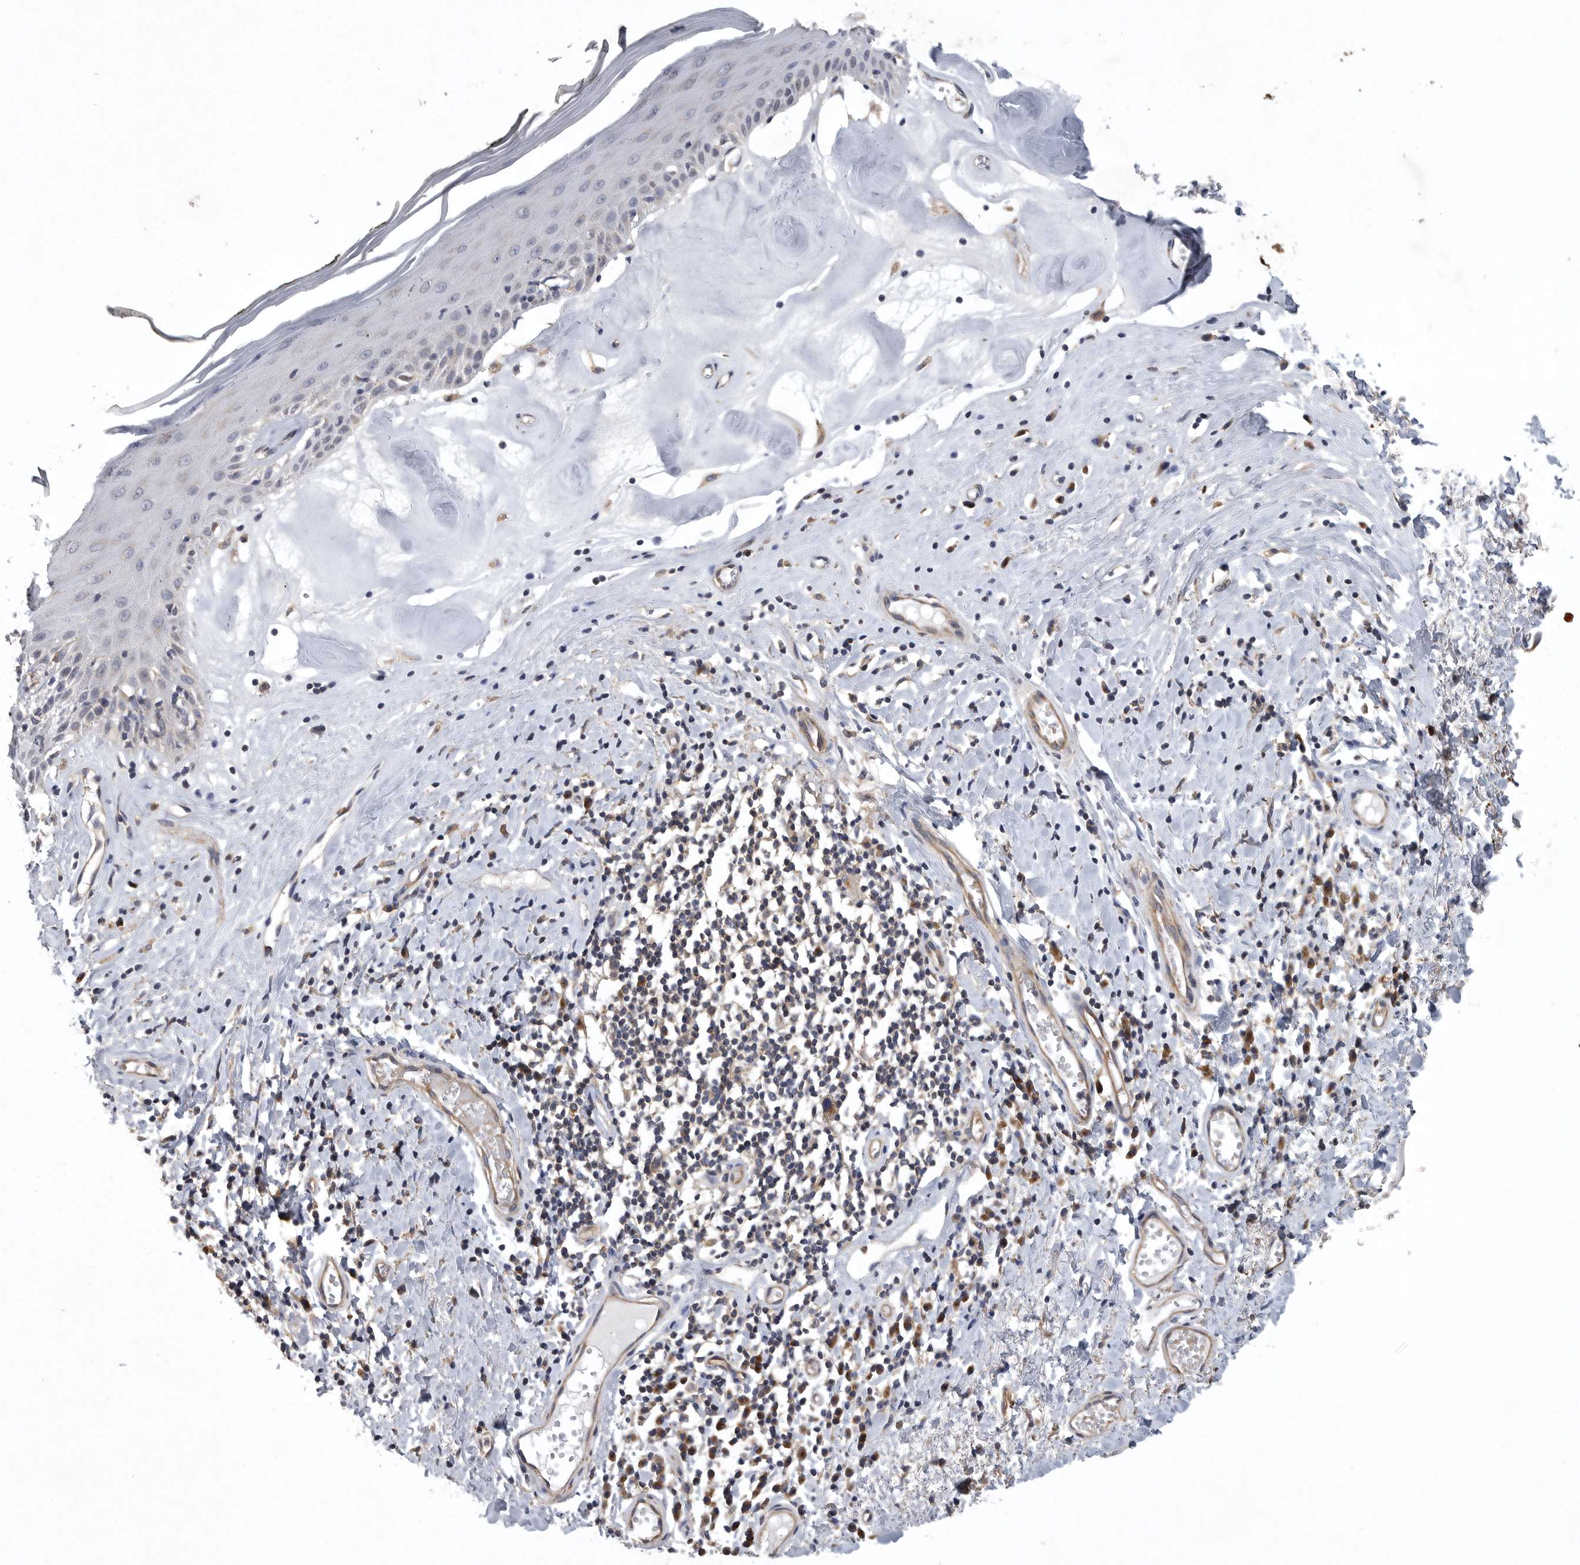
{"staining": {"intensity": "weak", "quantity": "<25%", "location": "cytoplasmic/membranous"}, "tissue": "skin", "cell_type": "Epidermal cells", "image_type": "normal", "snomed": [{"axis": "morphology", "description": "Normal tissue, NOS"}, {"axis": "morphology", "description": "Inflammation, NOS"}, {"axis": "topography", "description": "Vulva"}], "caption": "The photomicrograph shows no significant positivity in epidermal cells of skin. (DAB (3,3'-diaminobenzidine) immunohistochemistry (IHC), high magnification).", "gene": "OXR1", "patient": {"sex": "female", "age": 84}}